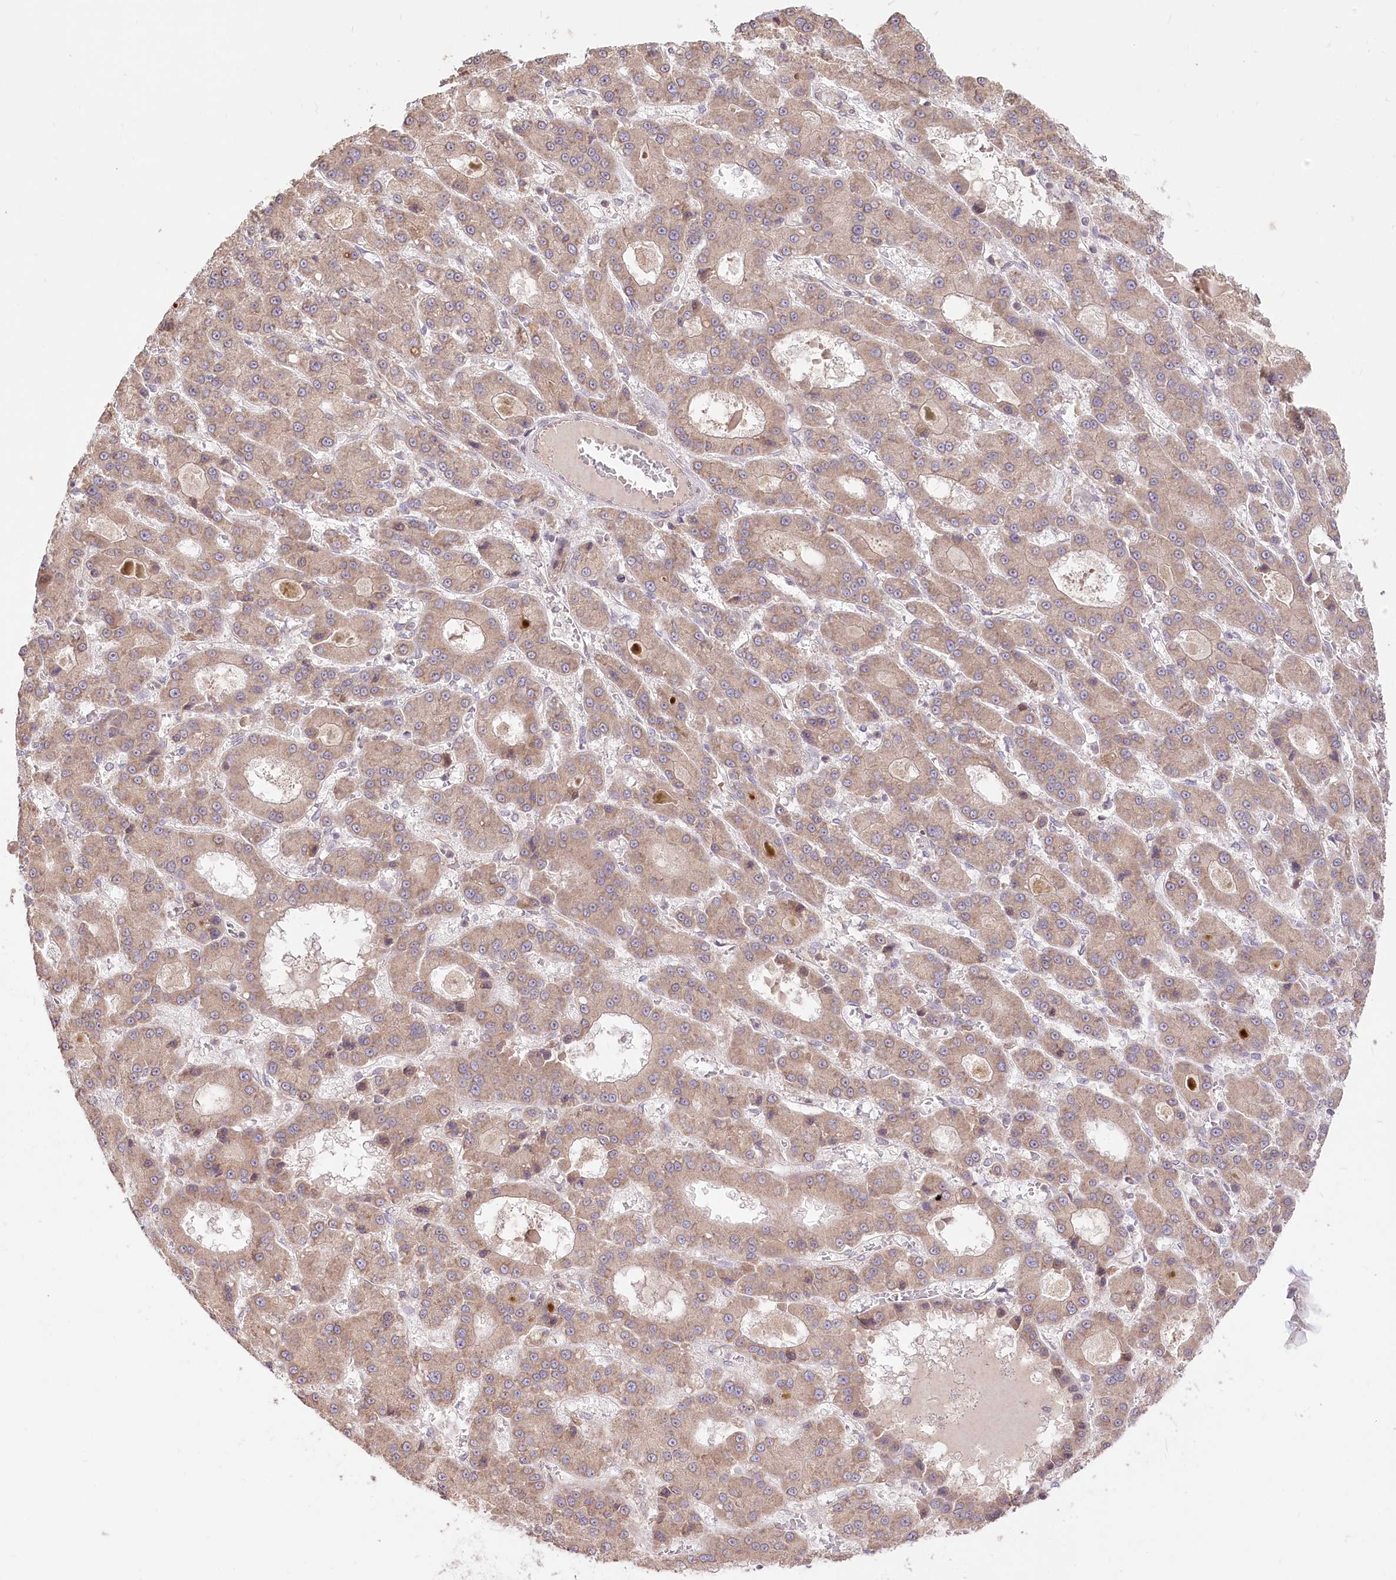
{"staining": {"intensity": "moderate", "quantity": ">75%", "location": "cytoplasmic/membranous"}, "tissue": "liver cancer", "cell_type": "Tumor cells", "image_type": "cancer", "snomed": [{"axis": "morphology", "description": "Carcinoma, Hepatocellular, NOS"}, {"axis": "topography", "description": "Liver"}], "caption": "This is an image of immunohistochemistry (IHC) staining of liver hepatocellular carcinoma, which shows moderate positivity in the cytoplasmic/membranous of tumor cells.", "gene": "STT3B", "patient": {"sex": "male", "age": 70}}